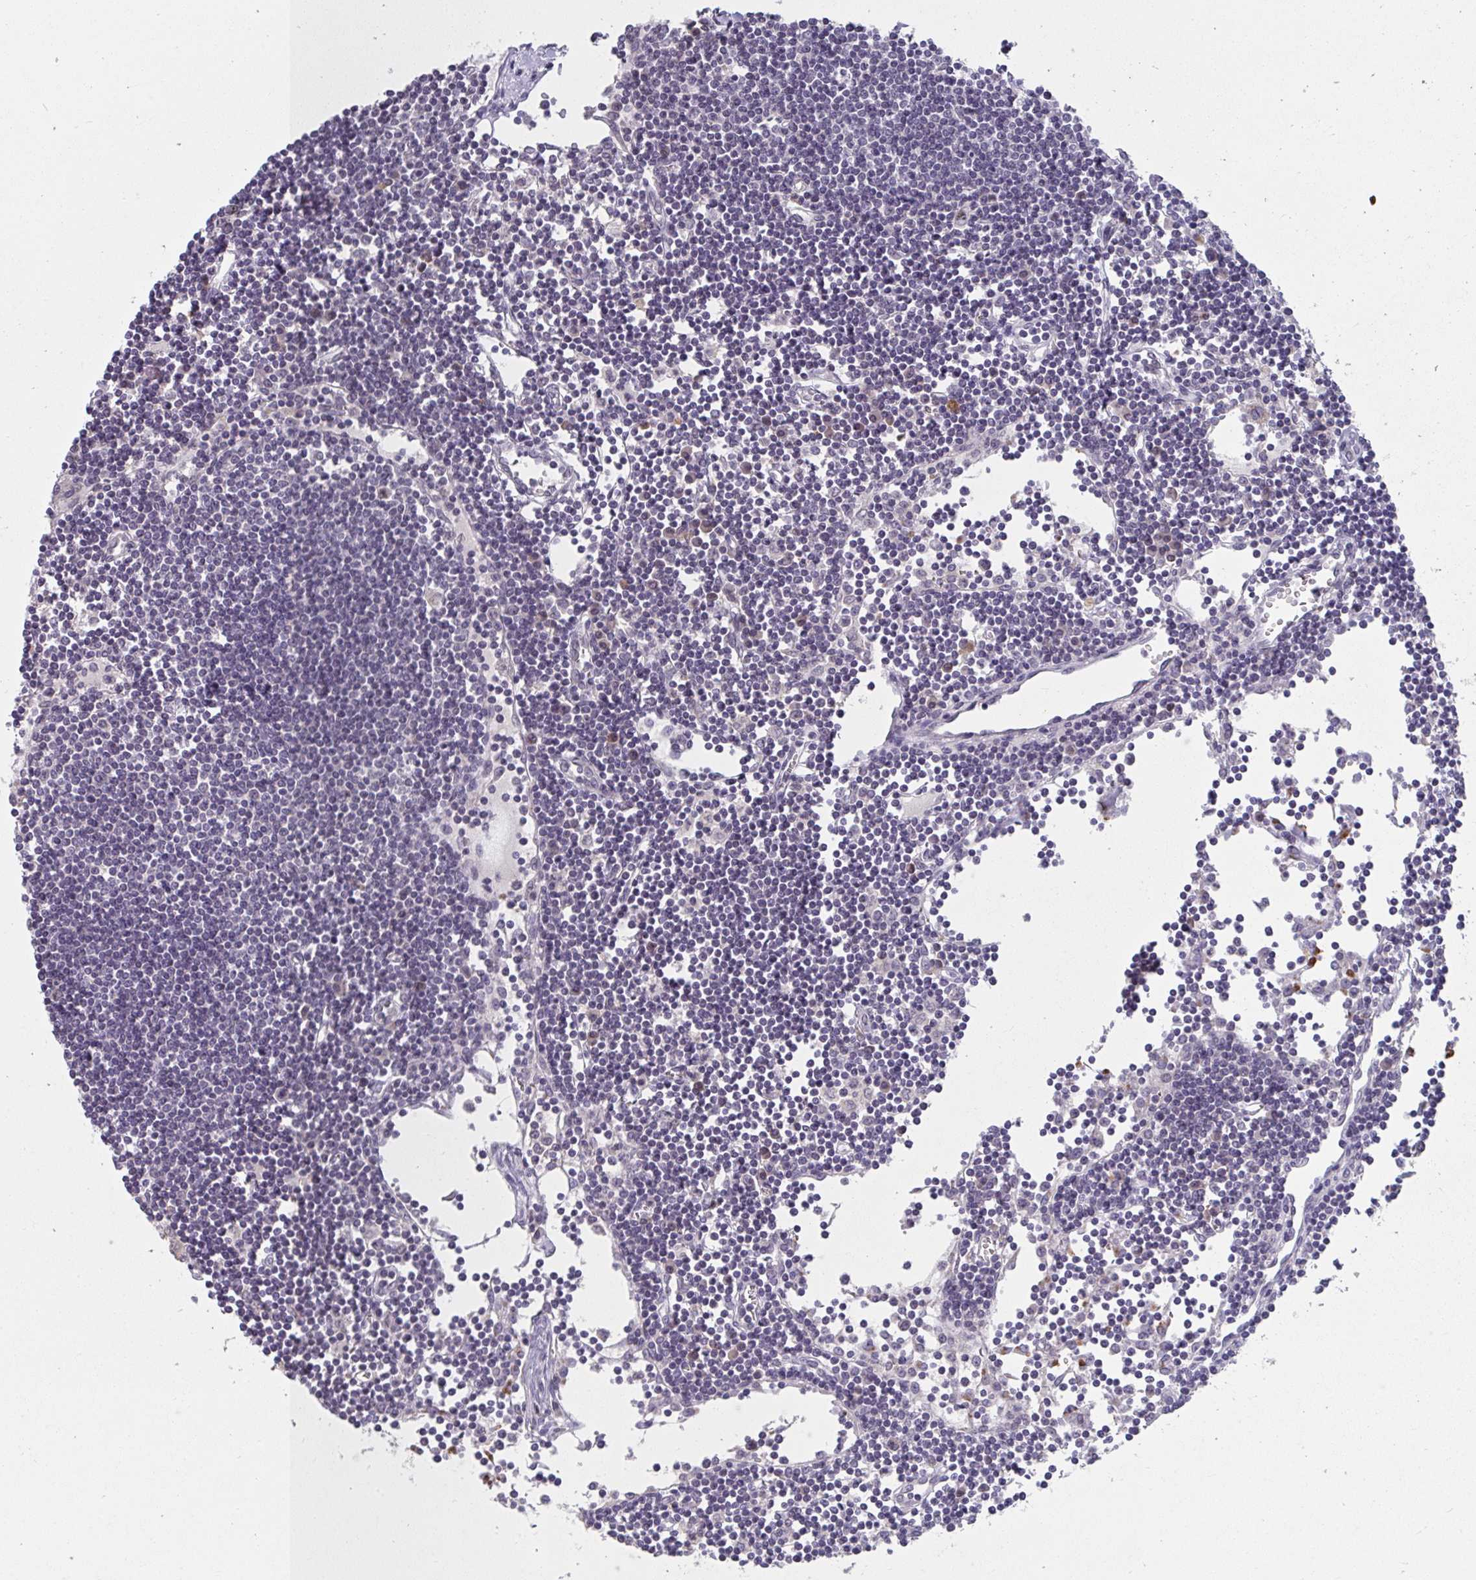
{"staining": {"intensity": "negative", "quantity": "none", "location": "none"}, "tissue": "lymph node", "cell_type": "Germinal center cells", "image_type": "normal", "snomed": [{"axis": "morphology", "description": "Normal tissue, NOS"}, {"axis": "topography", "description": "Lymph node"}], "caption": "High power microscopy image of an immunohistochemistry (IHC) photomicrograph of benign lymph node, revealing no significant positivity in germinal center cells. (IHC, brightfield microscopy, high magnification).", "gene": "NUP133", "patient": {"sex": "female", "age": 65}}